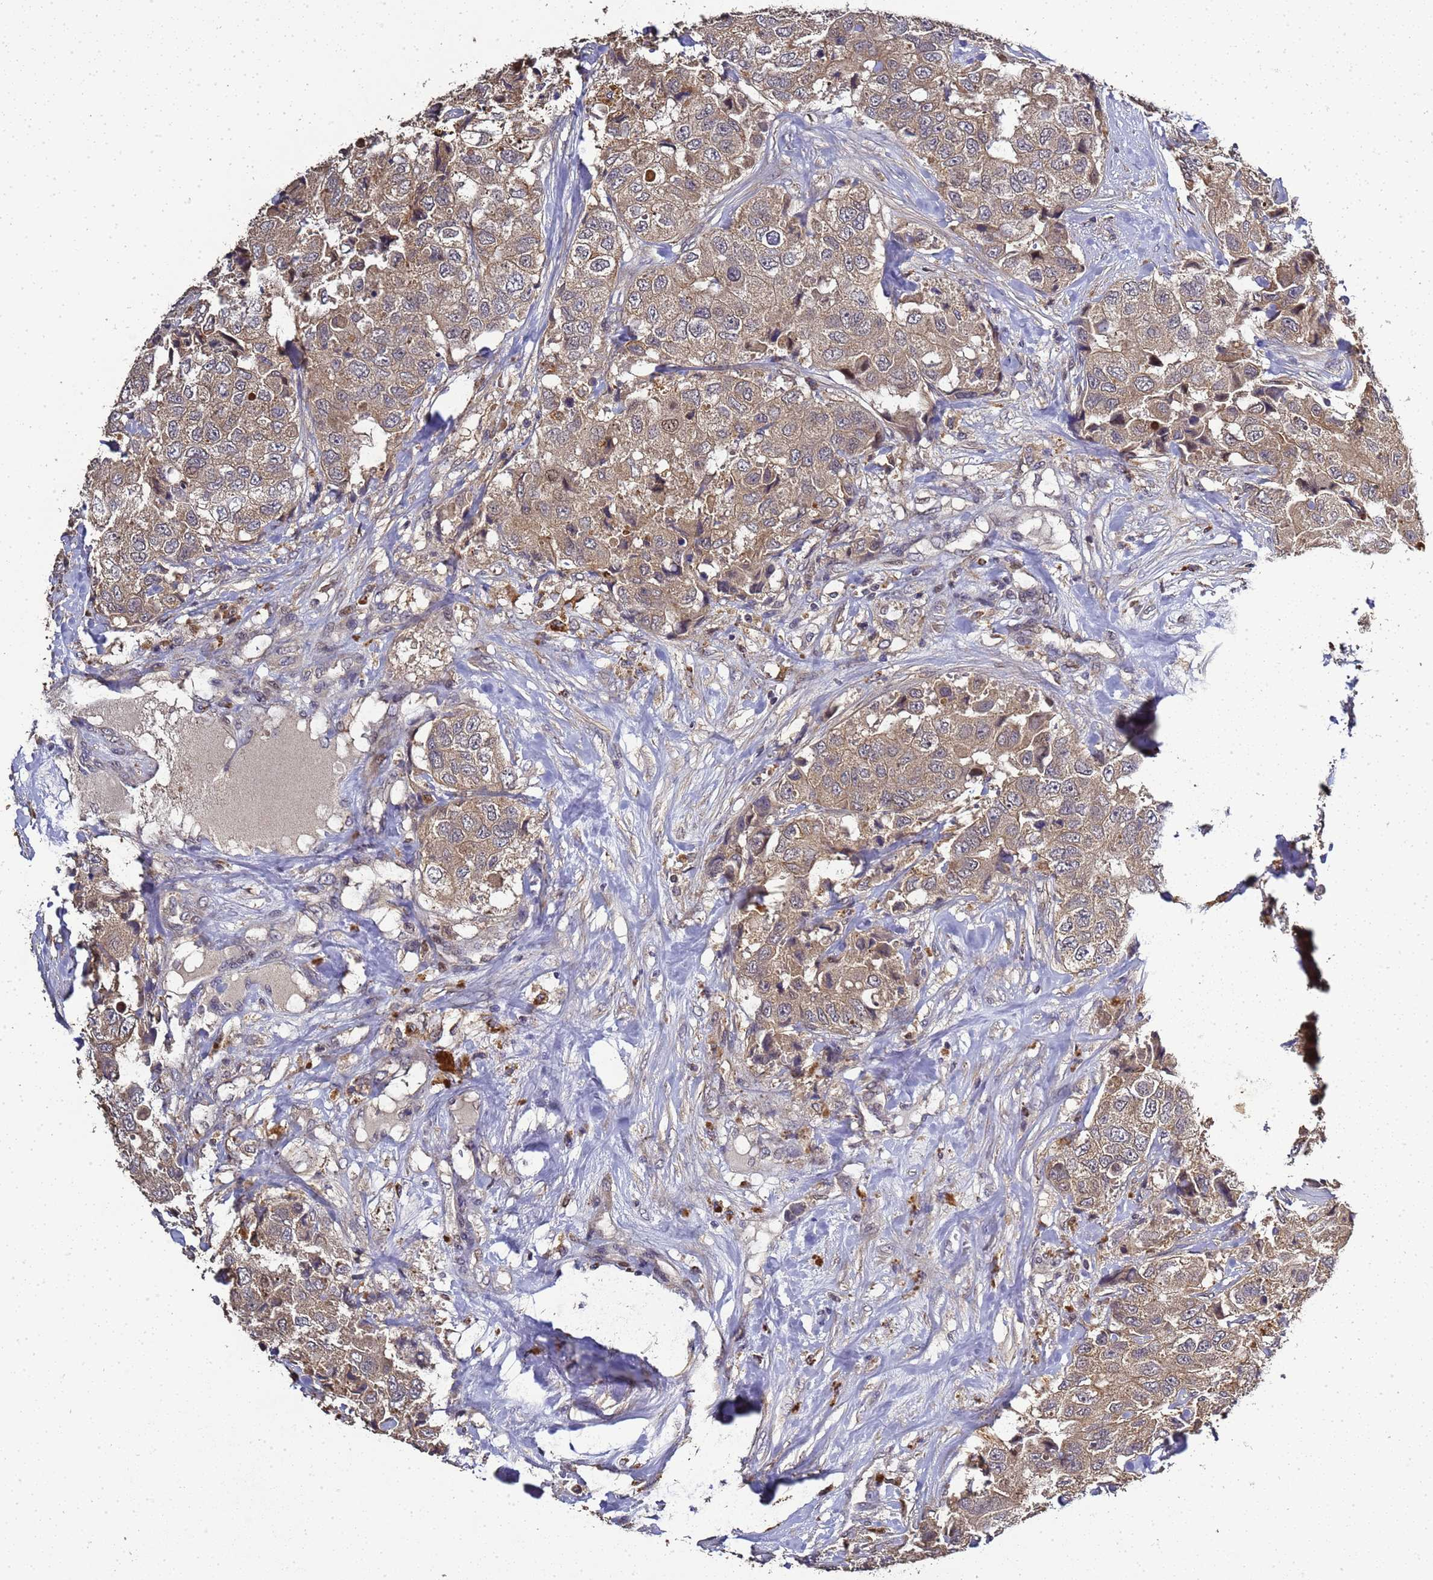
{"staining": {"intensity": "moderate", "quantity": ">75%", "location": "cytoplasmic/membranous,nuclear"}, "tissue": "breast cancer", "cell_type": "Tumor cells", "image_type": "cancer", "snomed": [{"axis": "morphology", "description": "Duct carcinoma"}, {"axis": "topography", "description": "Breast"}], "caption": "Approximately >75% of tumor cells in human breast cancer (intraductal carcinoma) display moderate cytoplasmic/membranous and nuclear protein expression as visualized by brown immunohistochemical staining.", "gene": "LGI4", "patient": {"sex": "female", "age": 62}}